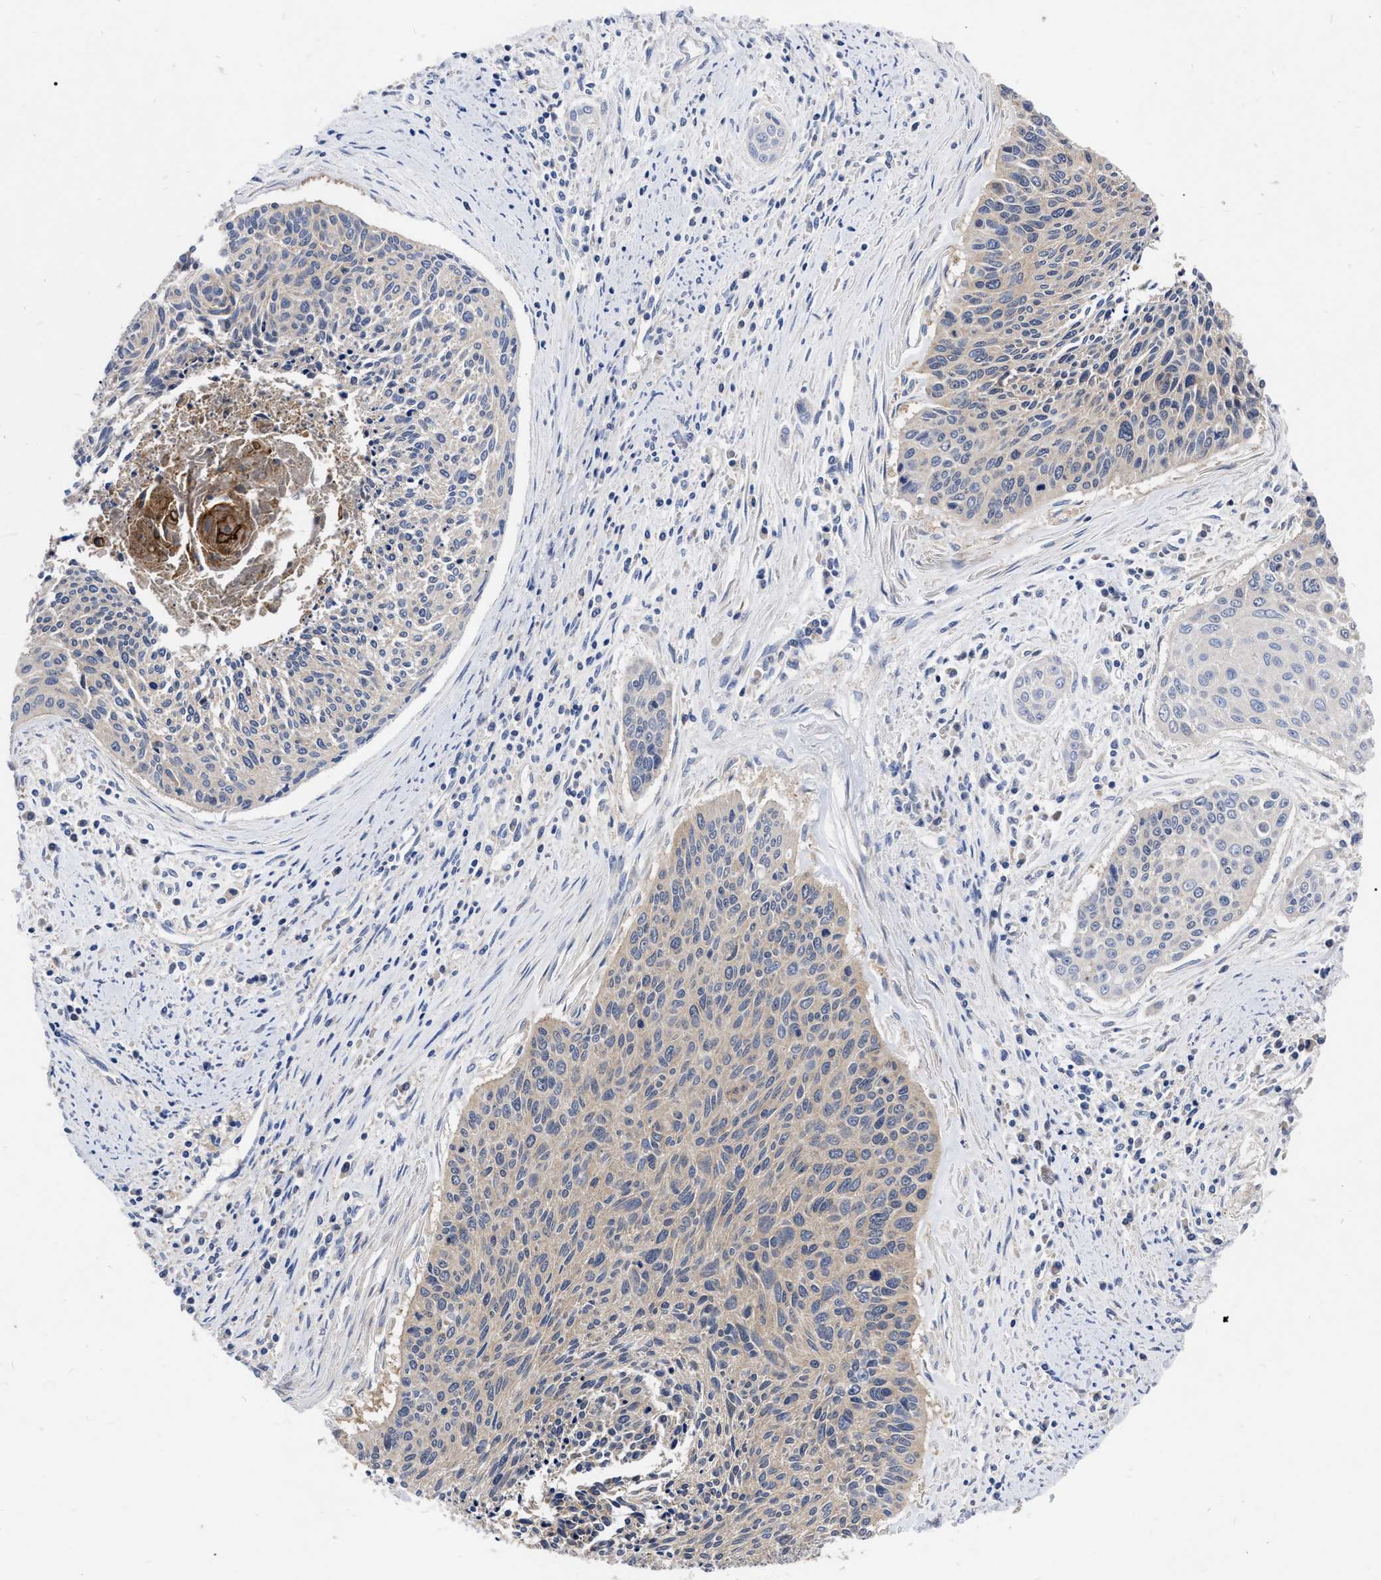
{"staining": {"intensity": "weak", "quantity": "25%-75%", "location": "cytoplasmic/membranous"}, "tissue": "cervical cancer", "cell_type": "Tumor cells", "image_type": "cancer", "snomed": [{"axis": "morphology", "description": "Squamous cell carcinoma, NOS"}, {"axis": "topography", "description": "Cervix"}], "caption": "Immunohistochemical staining of cervical cancer (squamous cell carcinoma) displays weak cytoplasmic/membranous protein expression in approximately 25%-75% of tumor cells. Using DAB (brown) and hematoxylin (blue) stains, captured at high magnification using brightfield microscopy.", "gene": "CDKN2C", "patient": {"sex": "female", "age": 55}}